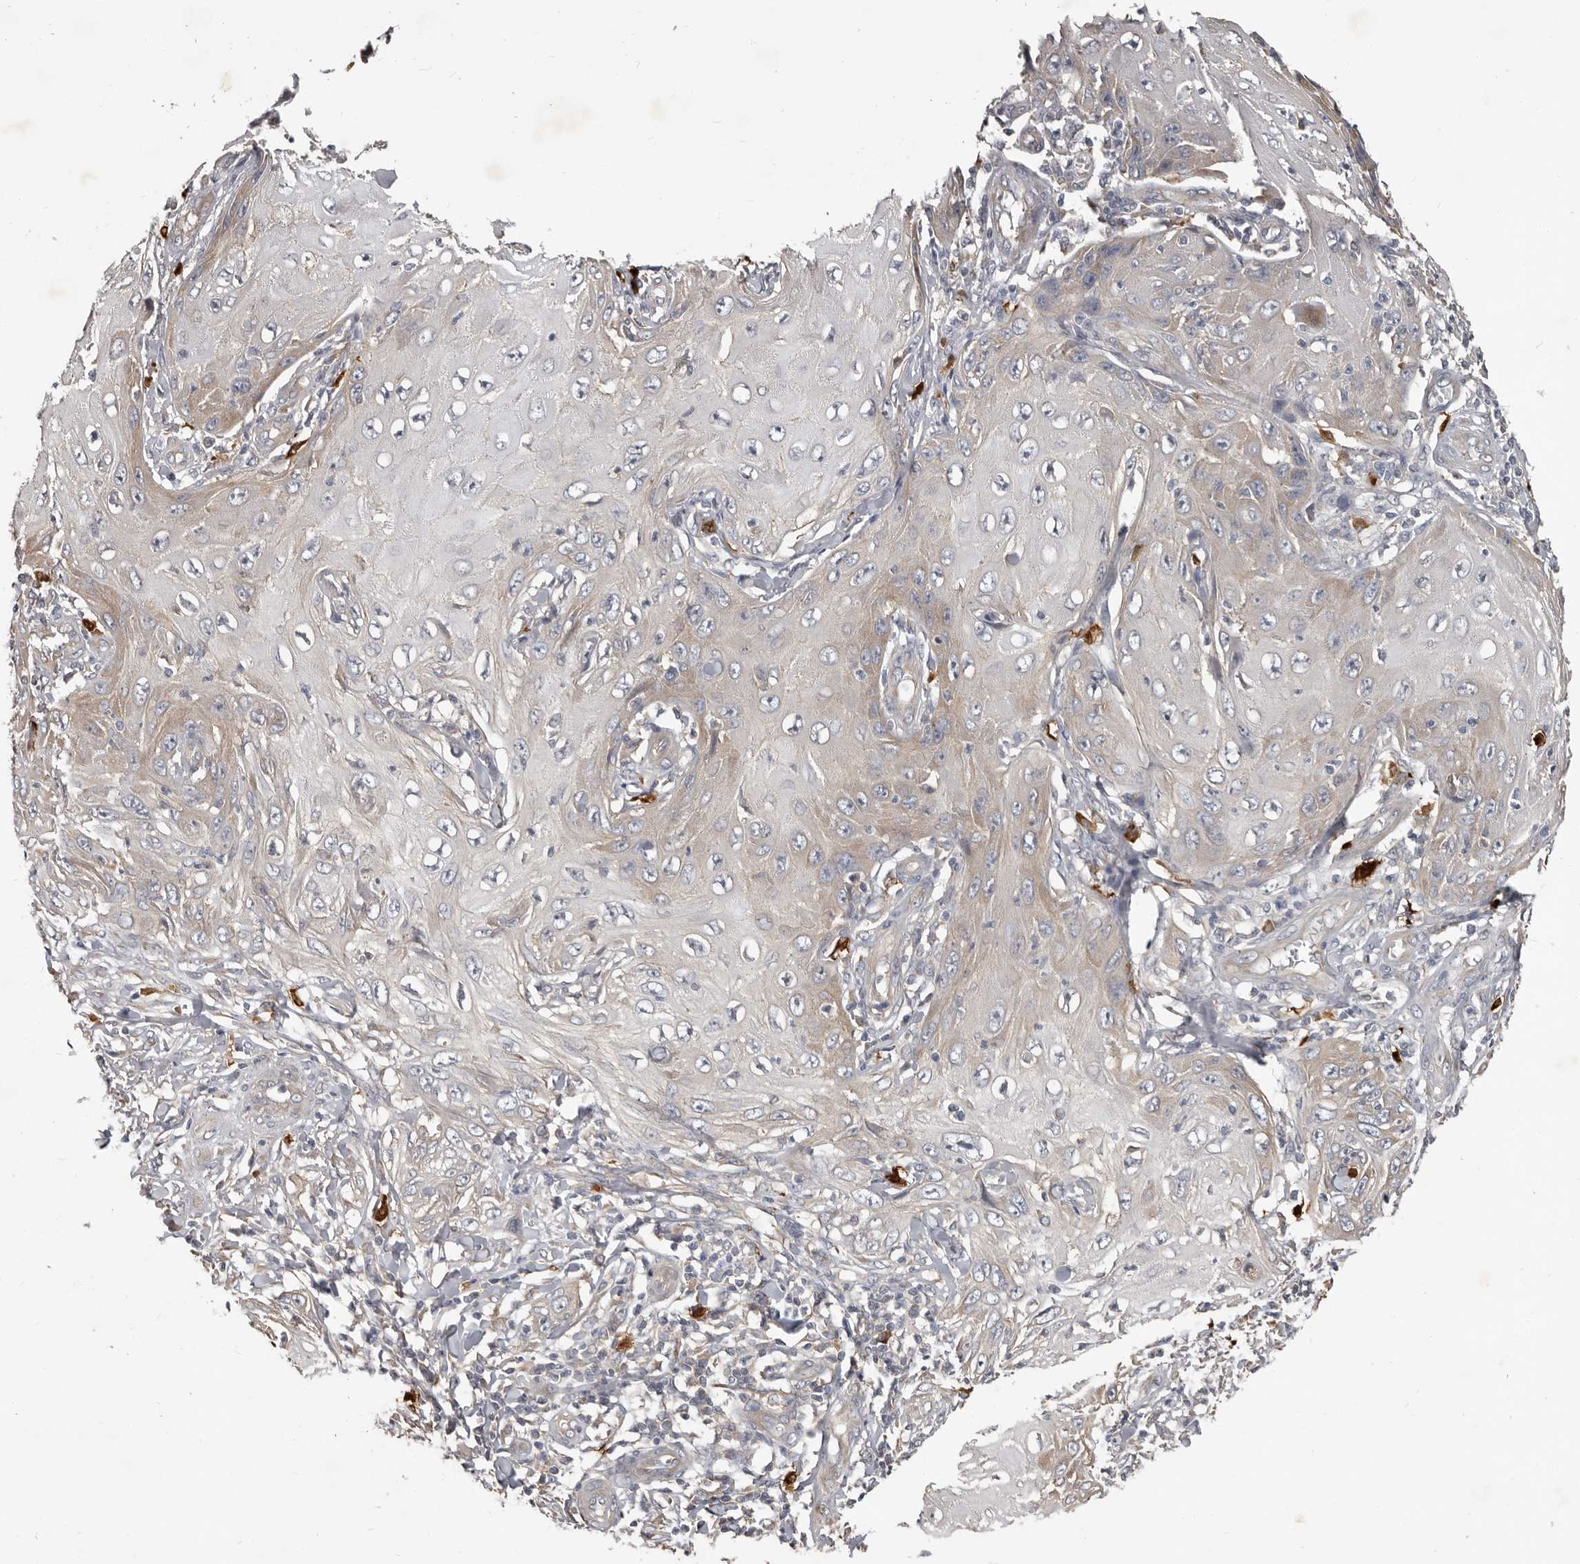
{"staining": {"intensity": "weak", "quantity": "25%-75%", "location": "cytoplasmic/membranous"}, "tissue": "skin cancer", "cell_type": "Tumor cells", "image_type": "cancer", "snomed": [{"axis": "morphology", "description": "Squamous cell carcinoma, NOS"}, {"axis": "topography", "description": "Skin"}], "caption": "IHC (DAB (3,3'-diaminobenzidine)) staining of human squamous cell carcinoma (skin) displays weak cytoplasmic/membranous protein staining in about 25%-75% of tumor cells. The protein is shown in brown color, while the nuclei are stained blue.", "gene": "AKNAD1", "patient": {"sex": "female", "age": 73}}